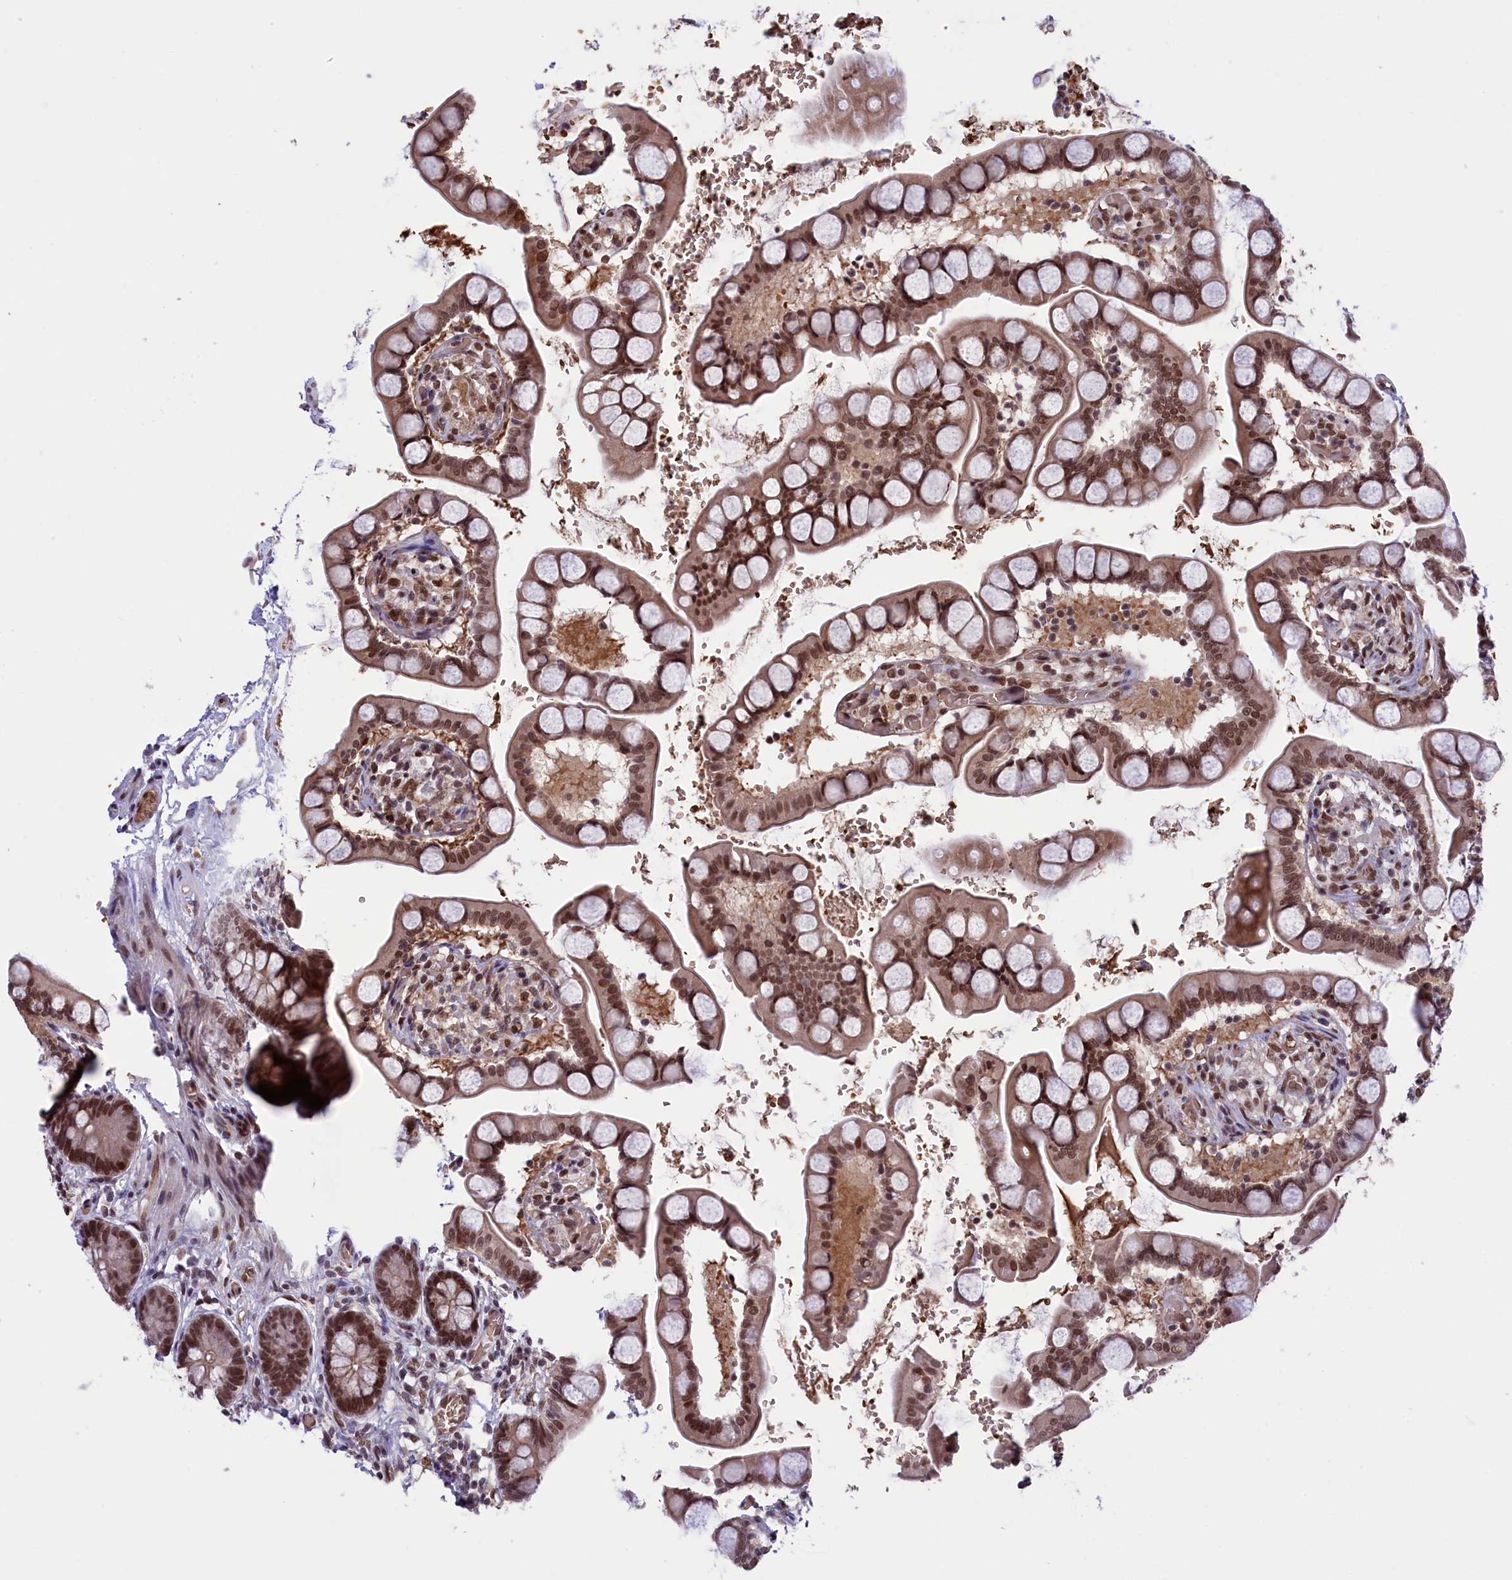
{"staining": {"intensity": "moderate", "quantity": ">75%", "location": "cytoplasmic/membranous,nuclear"}, "tissue": "small intestine", "cell_type": "Glandular cells", "image_type": "normal", "snomed": [{"axis": "morphology", "description": "Normal tissue, NOS"}, {"axis": "topography", "description": "Small intestine"}], "caption": "DAB immunohistochemical staining of benign human small intestine shows moderate cytoplasmic/membranous,nuclear protein staining in about >75% of glandular cells. (brown staining indicates protein expression, while blue staining denotes nuclei).", "gene": "MPHOSPH8", "patient": {"sex": "male", "age": 52}}